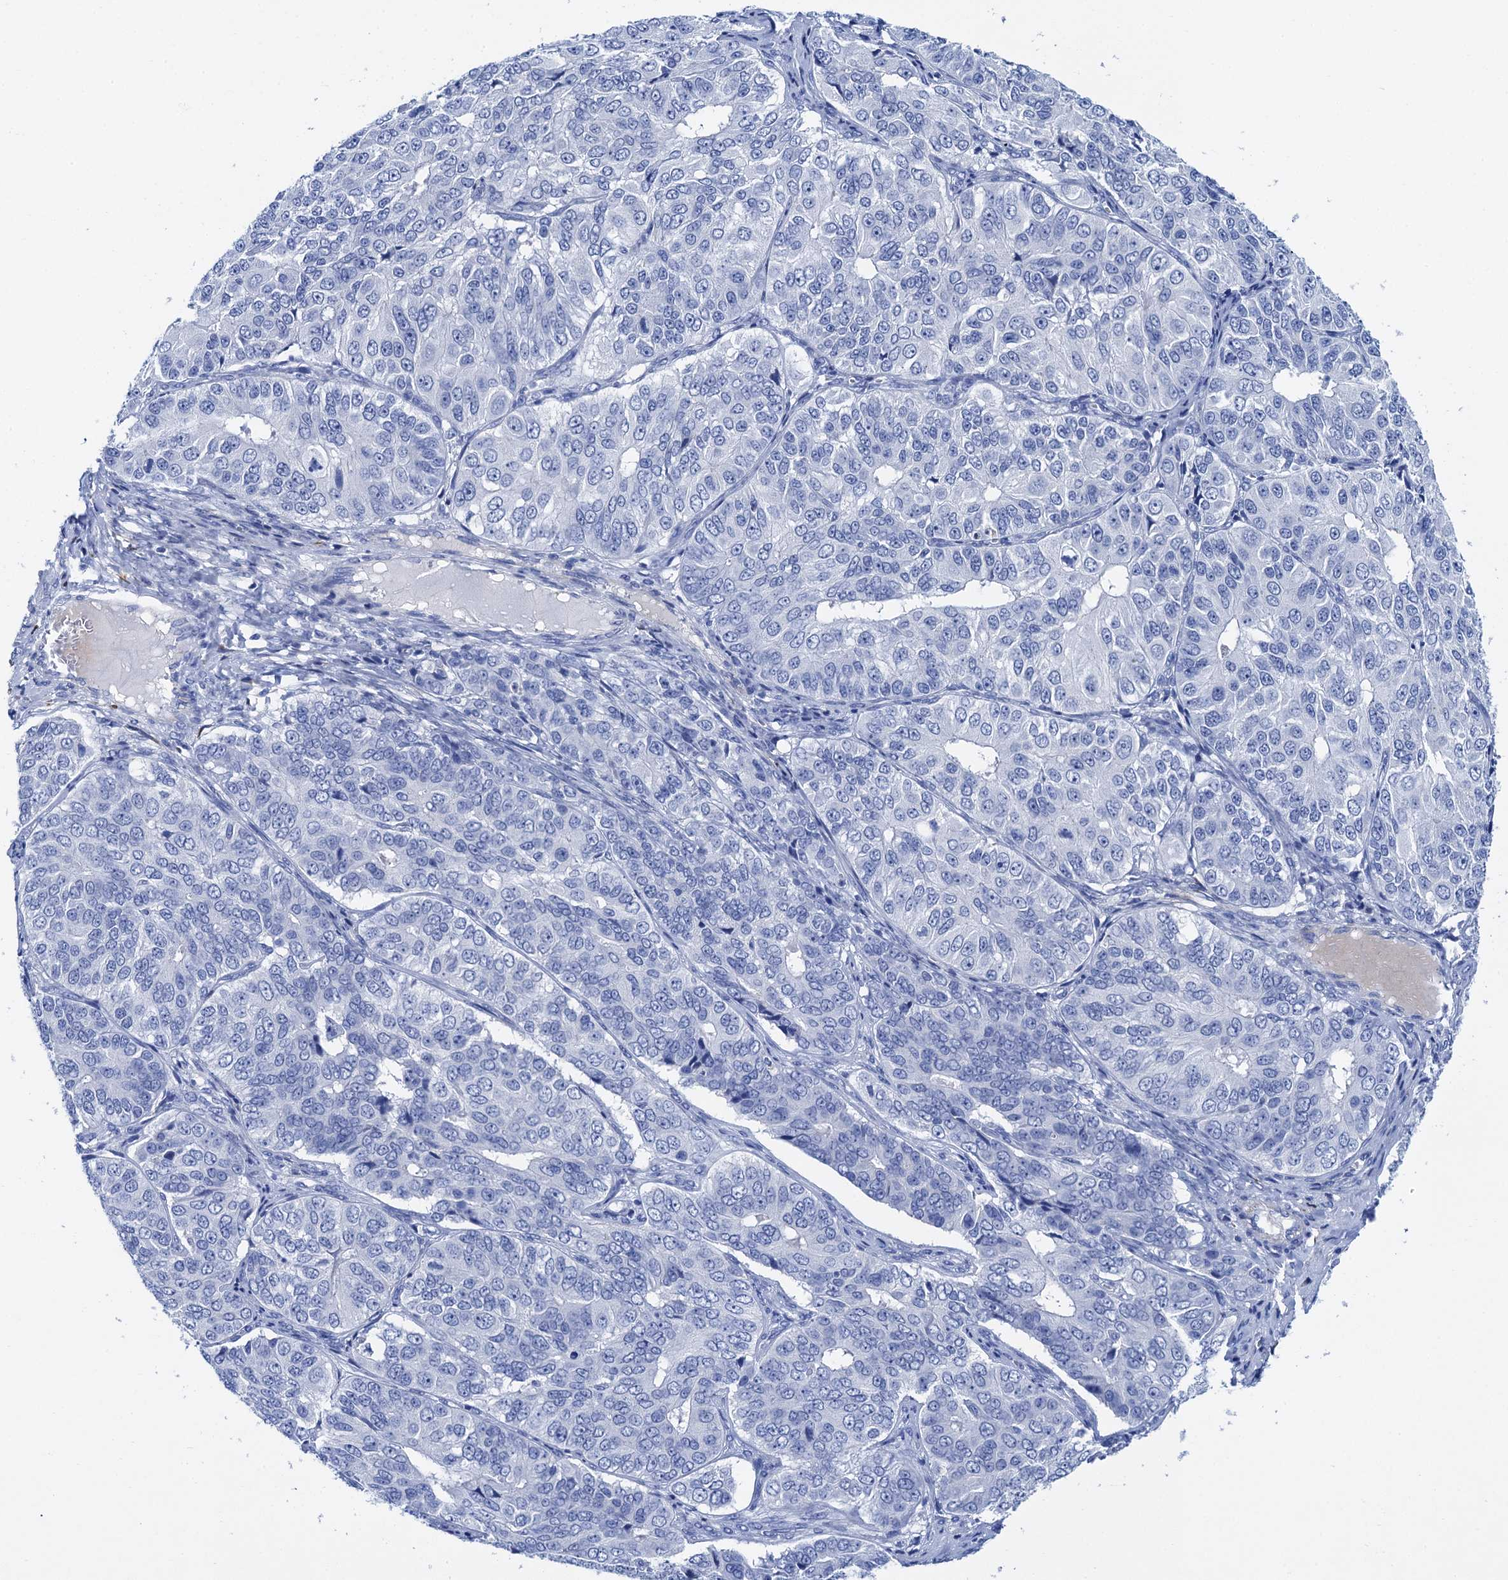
{"staining": {"intensity": "negative", "quantity": "none", "location": "none"}, "tissue": "ovarian cancer", "cell_type": "Tumor cells", "image_type": "cancer", "snomed": [{"axis": "morphology", "description": "Carcinoma, endometroid"}, {"axis": "topography", "description": "Ovary"}], "caption": "Protein analysis of endometroid carcinoma (ovarian) demonstrates no significant staining in tumor cells. (DAB immunohistochemistry (IHC) visualized using brightfield microscopy, high magnification).", "gene": "NLRP10", "patient": {"sex": "female", "age": 51}}